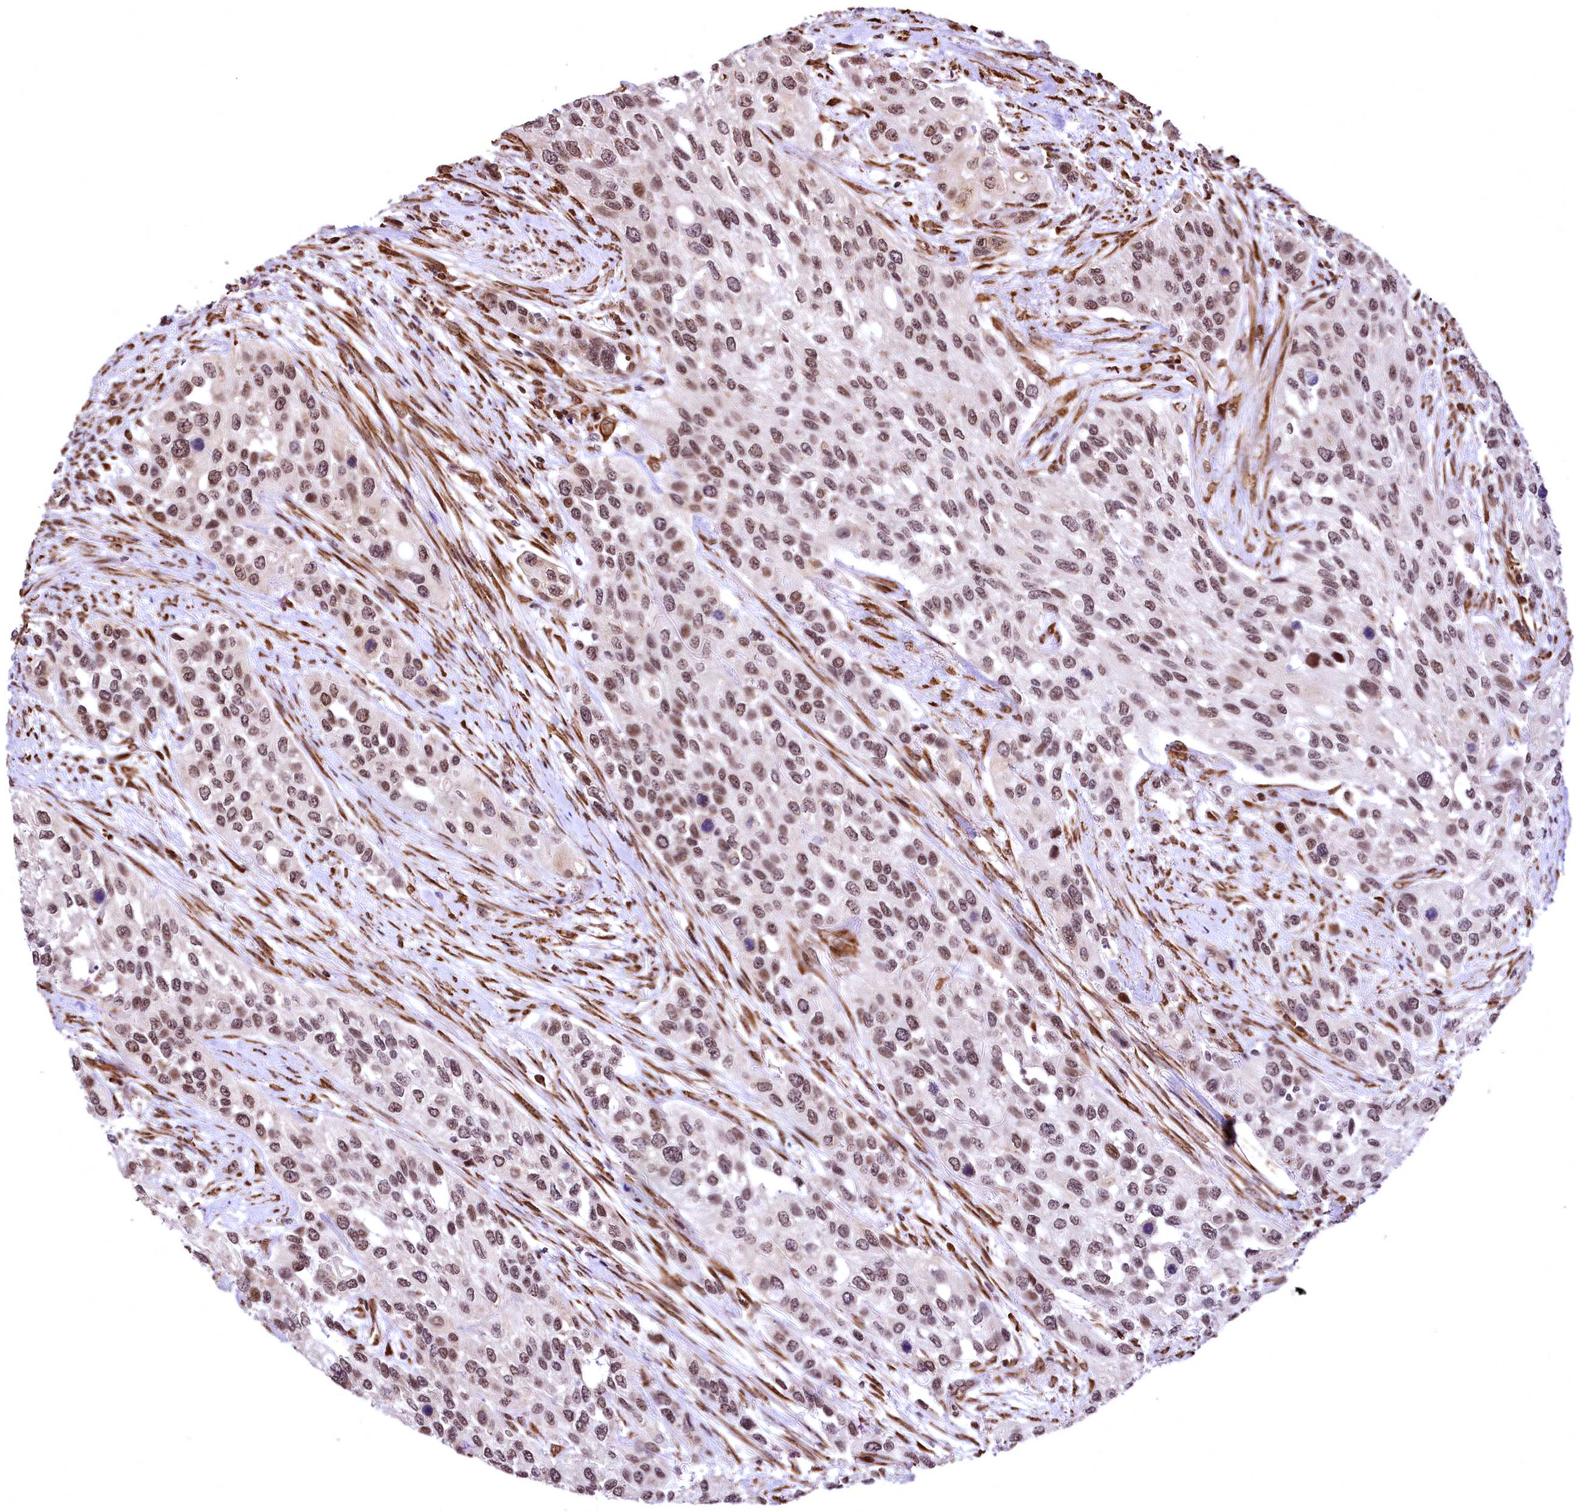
{"staining": {"intensity": "moderate", "quantity": ">75%", "location": "nuclear"}, "tissue": "urothelial cancer", "cell_type": "Tumor cells", "image_type": "cancer", "snomed": [{"axis": "morphology", "description": "Normal tissue, NOS"}, {"axis": "morphology", "description": "Urothelial carcinoma, High grade"}, {"axis": "topography", "description": "Vascular tissue"}, {"axis": "topography", "description": "Urinary bladder"}], "caption": "Immunohistochemical staining of urothelial cancer exhibits medium levels of moderate nuclear protein expression in approximately >75% of tumor cells. (Brightfield microscopy of DAB IHC at high magnification).", "gene": "PDS5B", "patient": {"sex": "female", "age": 56}}